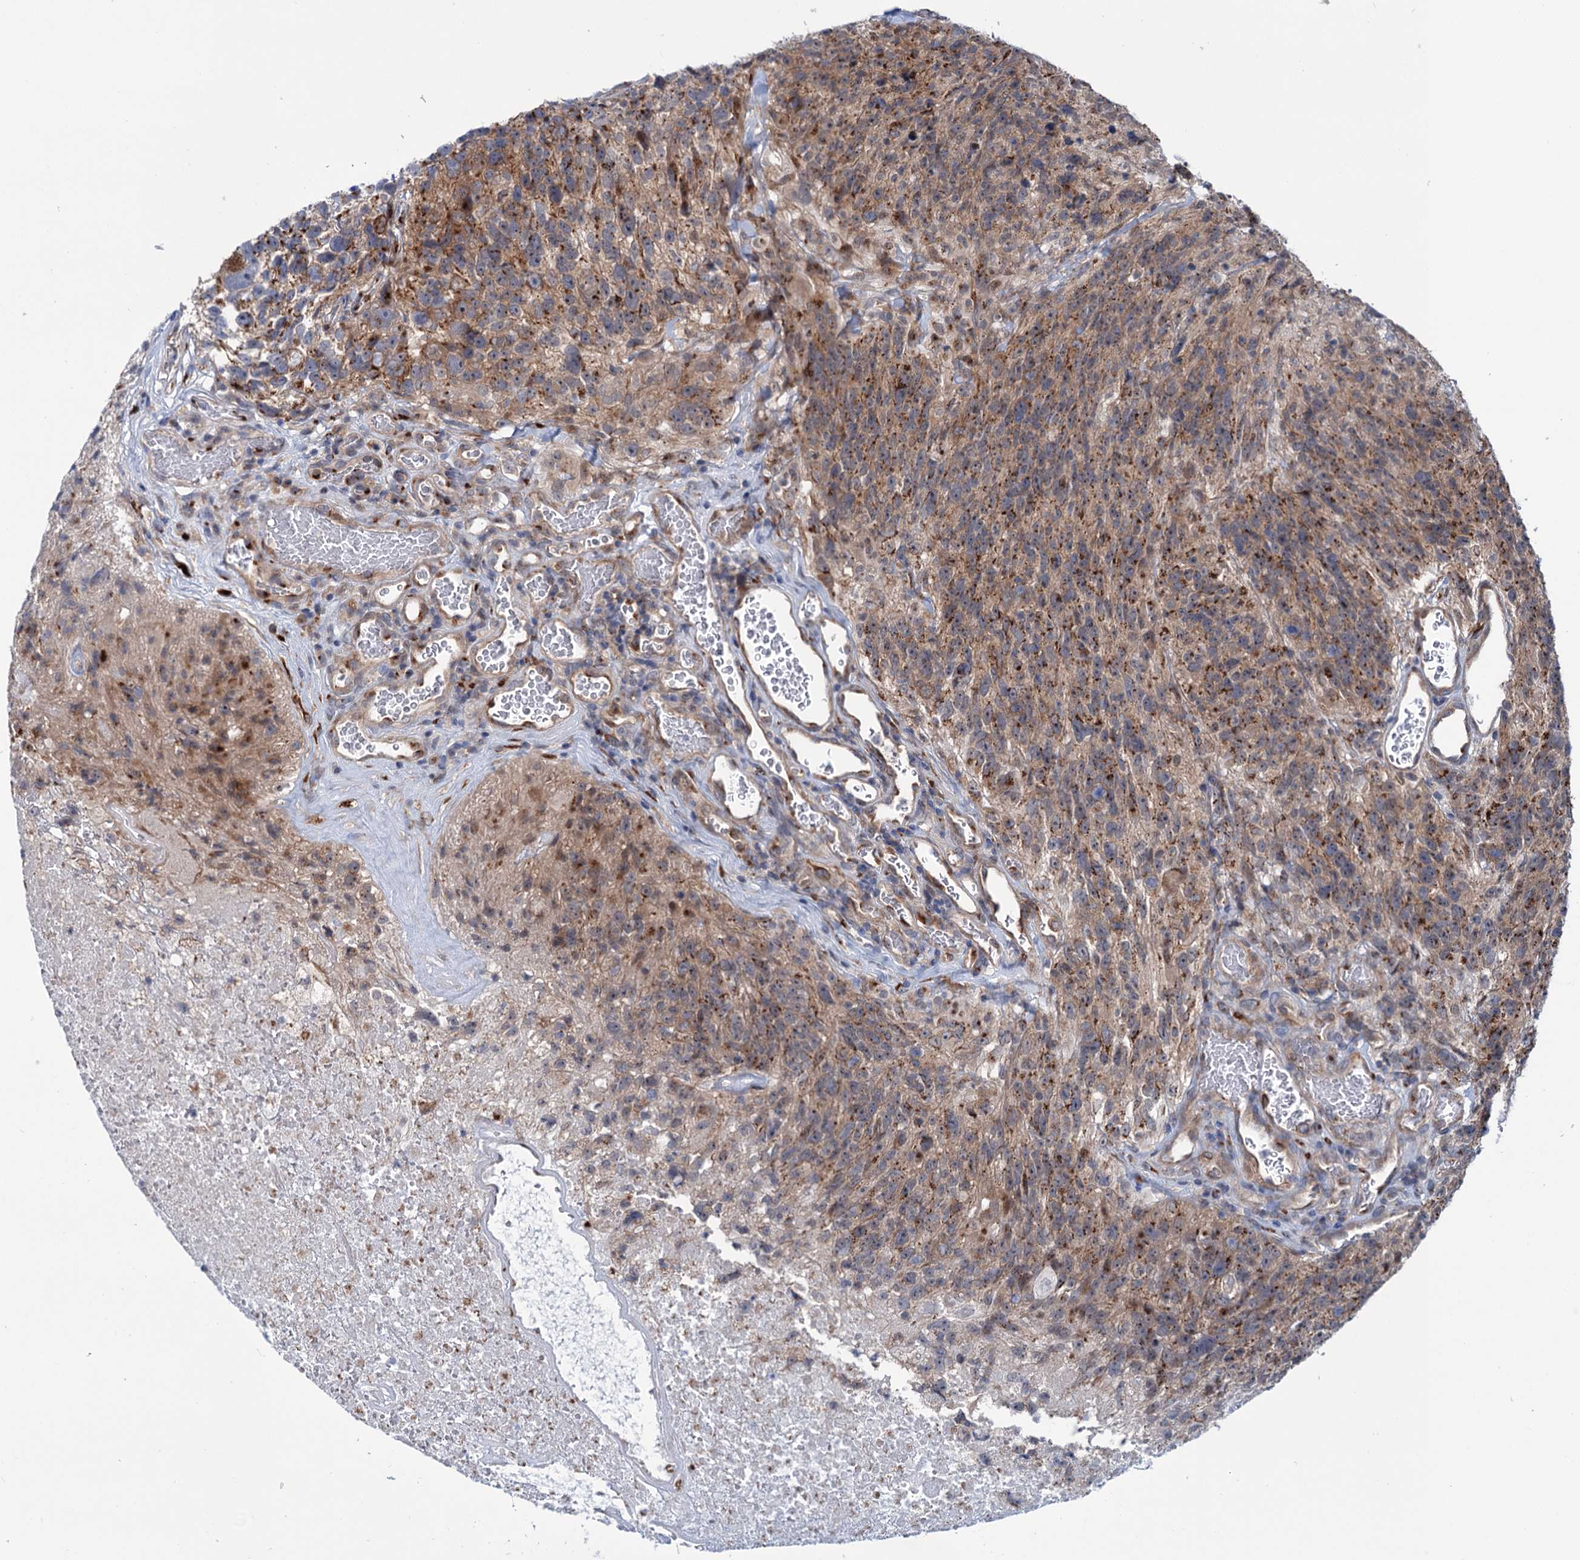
{"staining": {"intensity": "strong", "quantity": ">75%", "location": "cytoplasmic/membranous"}, "tissue": "glioma", "cell_type": "Tumor cells", "image_type": "cancer", "snomed": [{"axis": "morphology", "description": "Glioma, malignant, High grade"}, {"axis": "topography", "description": "Brain"}], "caption": "An immunohistochemistry micrograph of tumor tissue is shown. Protein staining in brown highlights strong cytoplasmic/membranous positivity in glioma within tumor cells.", "gene": "ELP4", "patient": {"sex": "male", "age": 76}}